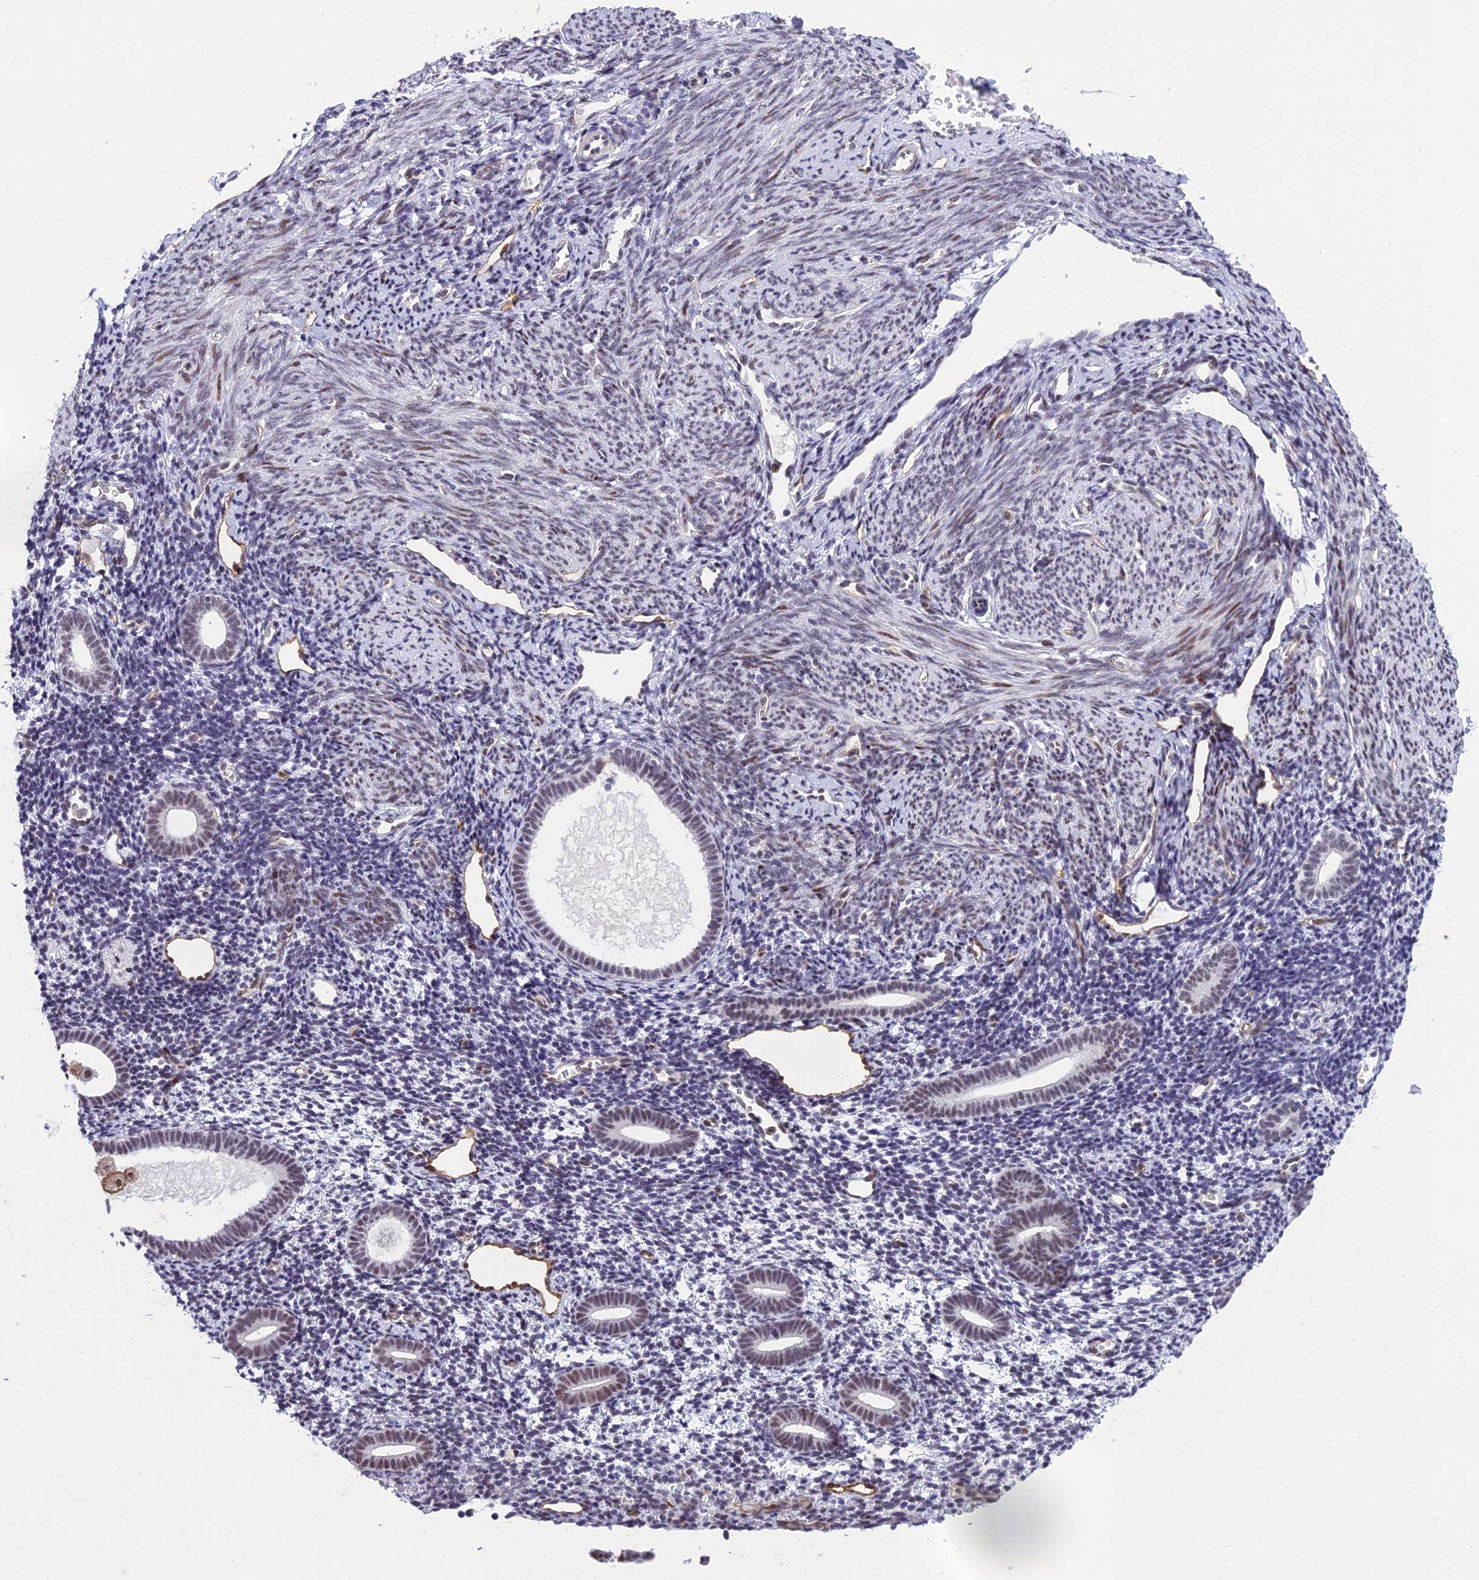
{"staining": {"intensity": "weak", "quantity": "<25%", "location": "nuclear"}, "tissue": "endometrium", "cell_type": "Cells in endometrial stroma", "image_type": "normal", "snomed": [{"axis": "morphology", "description": "Normal tissue, NOS"}, {"axis": "topography", "description": "Endometrium"}], "caption": "An image of endometrium stained for a protein reveals no brown staining in cells in endometrial stroma.", "gene": "RANBP3", "patient": {"sex": "female", "age": 56}}